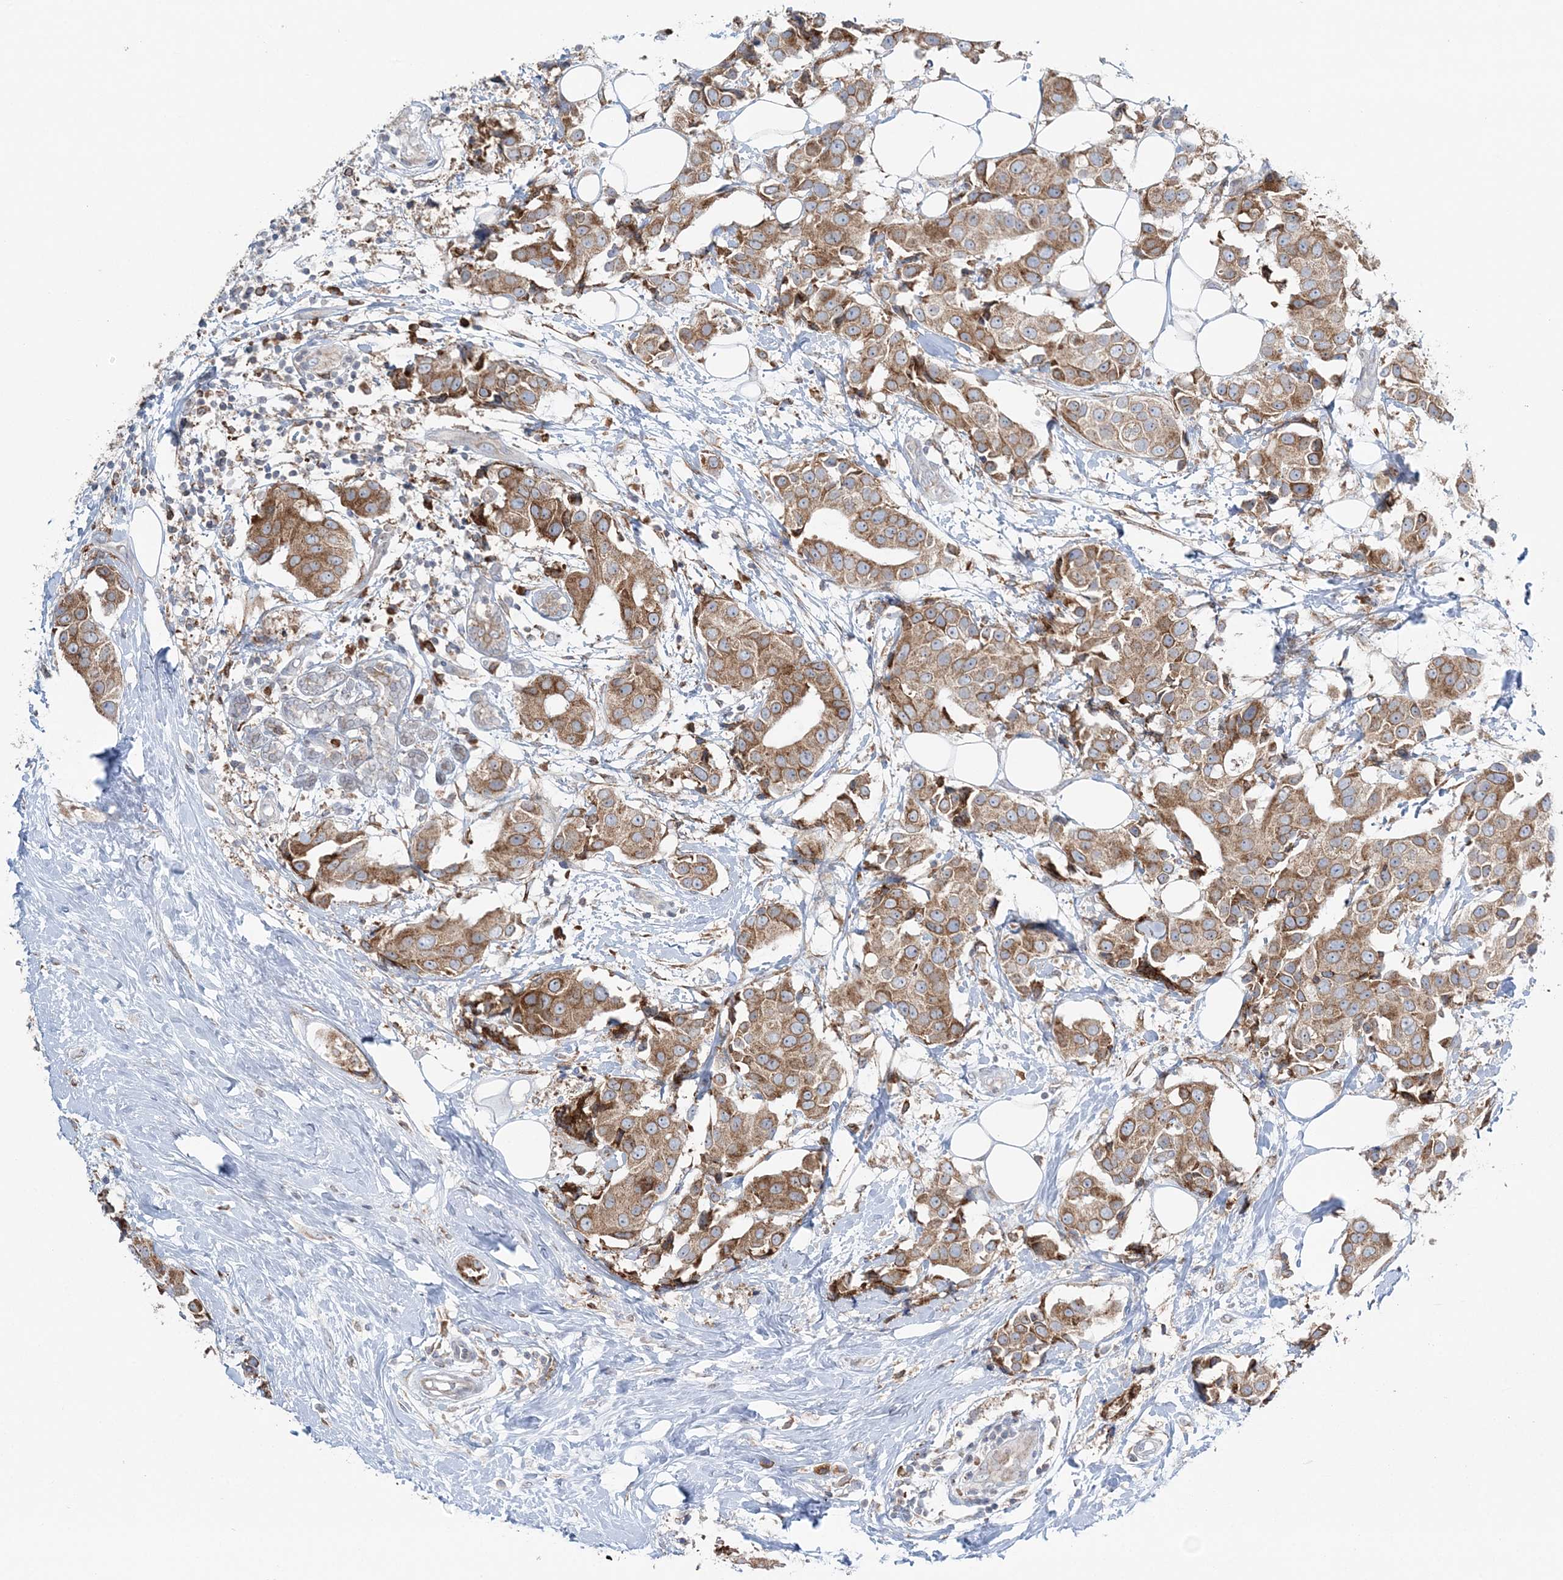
{"staining": {"intensity": "moderate", "quantity": ">75%", "location": "cytoplasmic/membranous"}, "tissue": "breast cancer", "cell_type": "Tumor cells", "image_type": "cancer", "snomed": [{"axis": "morphology", "description": "Normal tissue, NOS"}, {"axis": "morphology", "description": "Duct carcinoma"}, {"axis": "topography", "description": "Breast"}], "caption": "Protein analysis of infiltrating ductal carcinoma (breast) tissue demonstrates moderate cytoplasmic/membranous expression in about >75% of tumor cells.", "gene": "TMED10", "patient": {"sex": "female", "age": 39}}